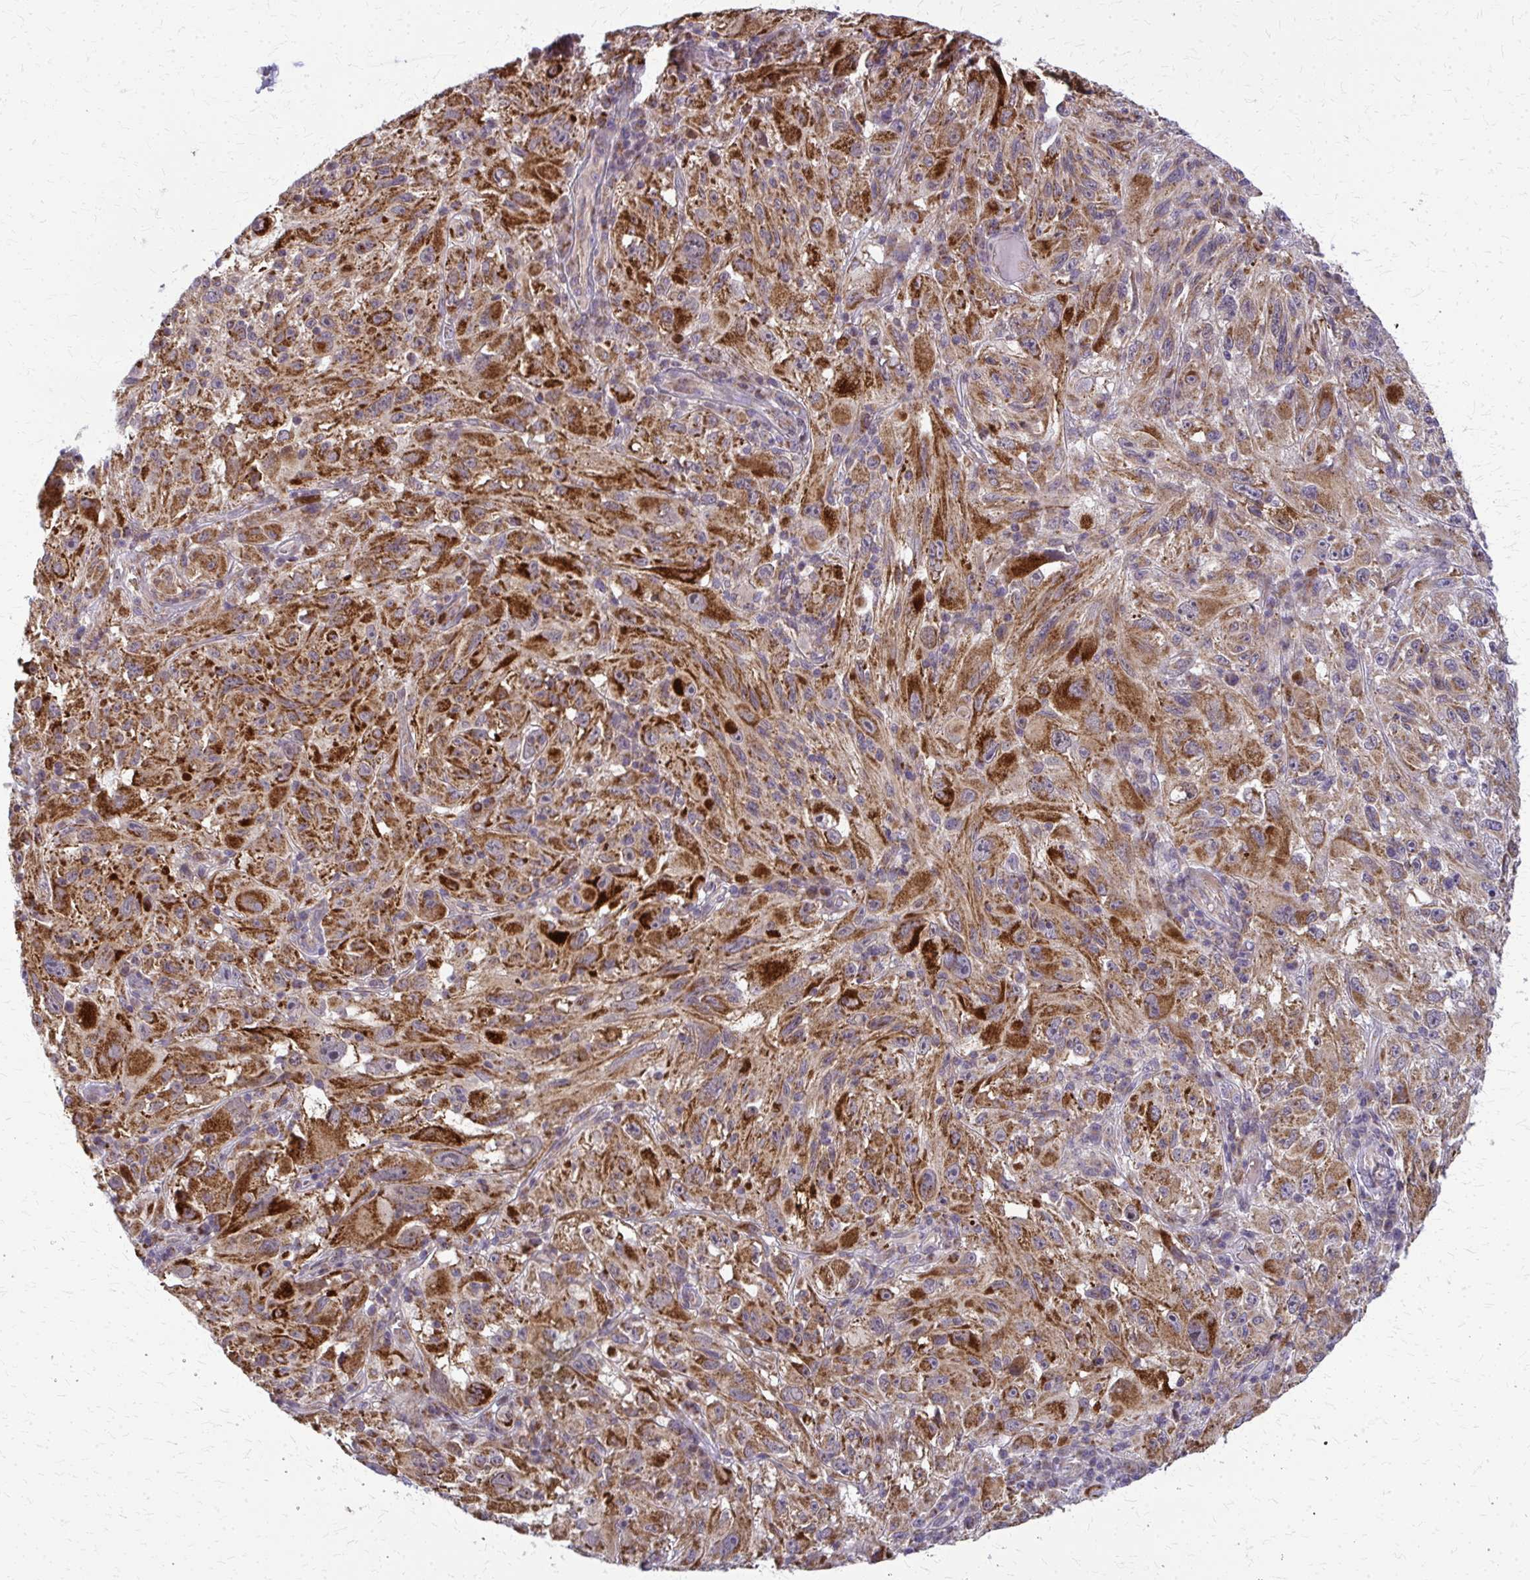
{"staining": {"intensity": "strong", "quantity": ">75%", "location": "cytoplasmic/membranous"}, "tissue": "melanoma", "cell_type": "Tumor cells", "image_type": "cancer", "snomed": [{"axis": "morphology", "description": "Malignant melanoma, NOS"}, {"axis": "topography", "description": "Skin"}], "caption": "Malignant melanoma stained with a brown dye exhibits strong cytoplasmic/membranous positive positivity in approximately >75% of tumor cells.", "gene": "MCCC1", "patient": {"sex": "female", "age": 71}}